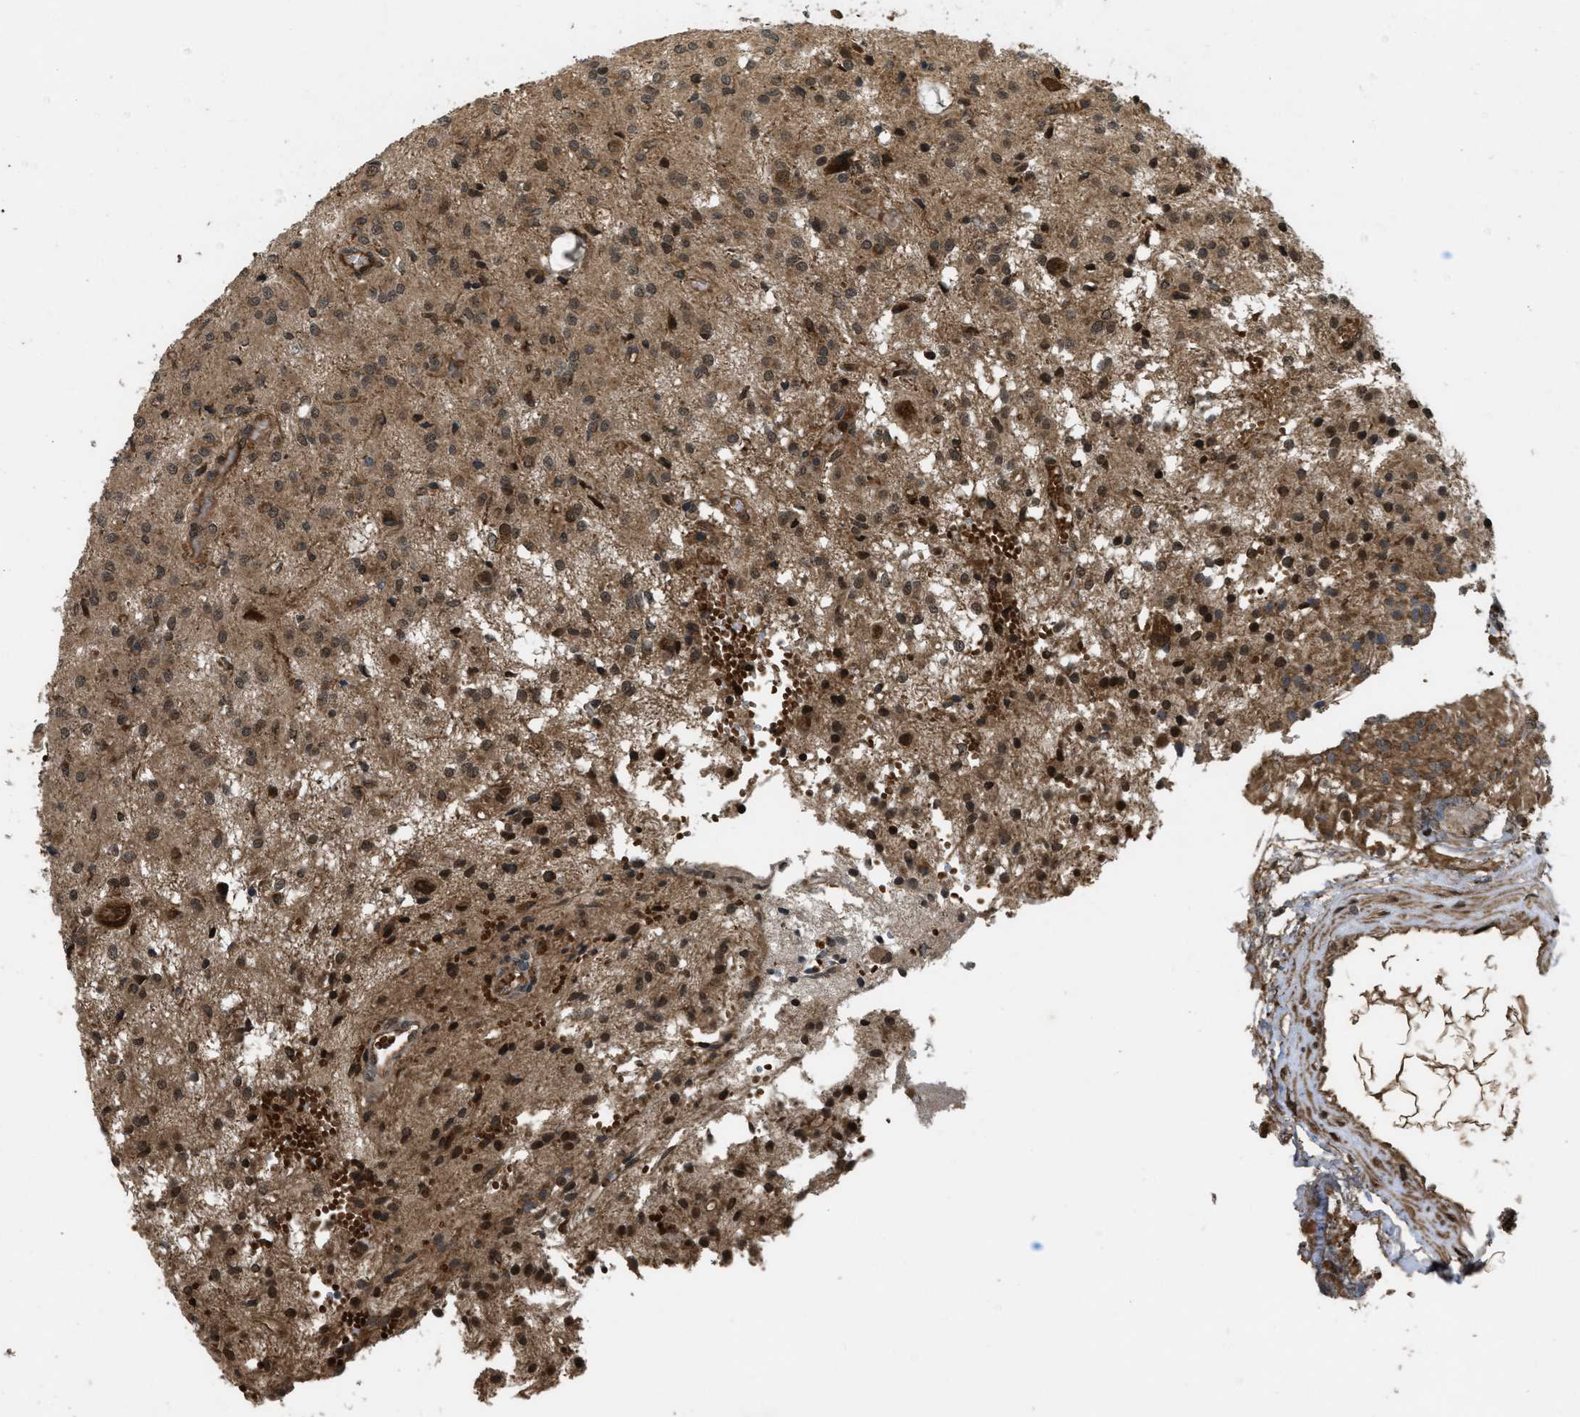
{"staining": {"intensity": "strong", "quantity": ">75%", "location": "cytoplasmic/membranous,nuclear"}, "tissue": "glioma", "cell_type": "Tumor cells", "image_type": "cancer", "snomed": [{"axis": "morphology", "description": "Glioma, malignant, High grade"}, {"axis": "topography", "description": "Brain"}], "caption": "A micrograph showing strong cytoplasmic/membranous and nuclear expression in approximately >75% of tumor cells in glioma, as visualized by brown immunohistochemical staining.", "gene": "SPTLC1", "patient": {"sex": "female", "age": 59}}